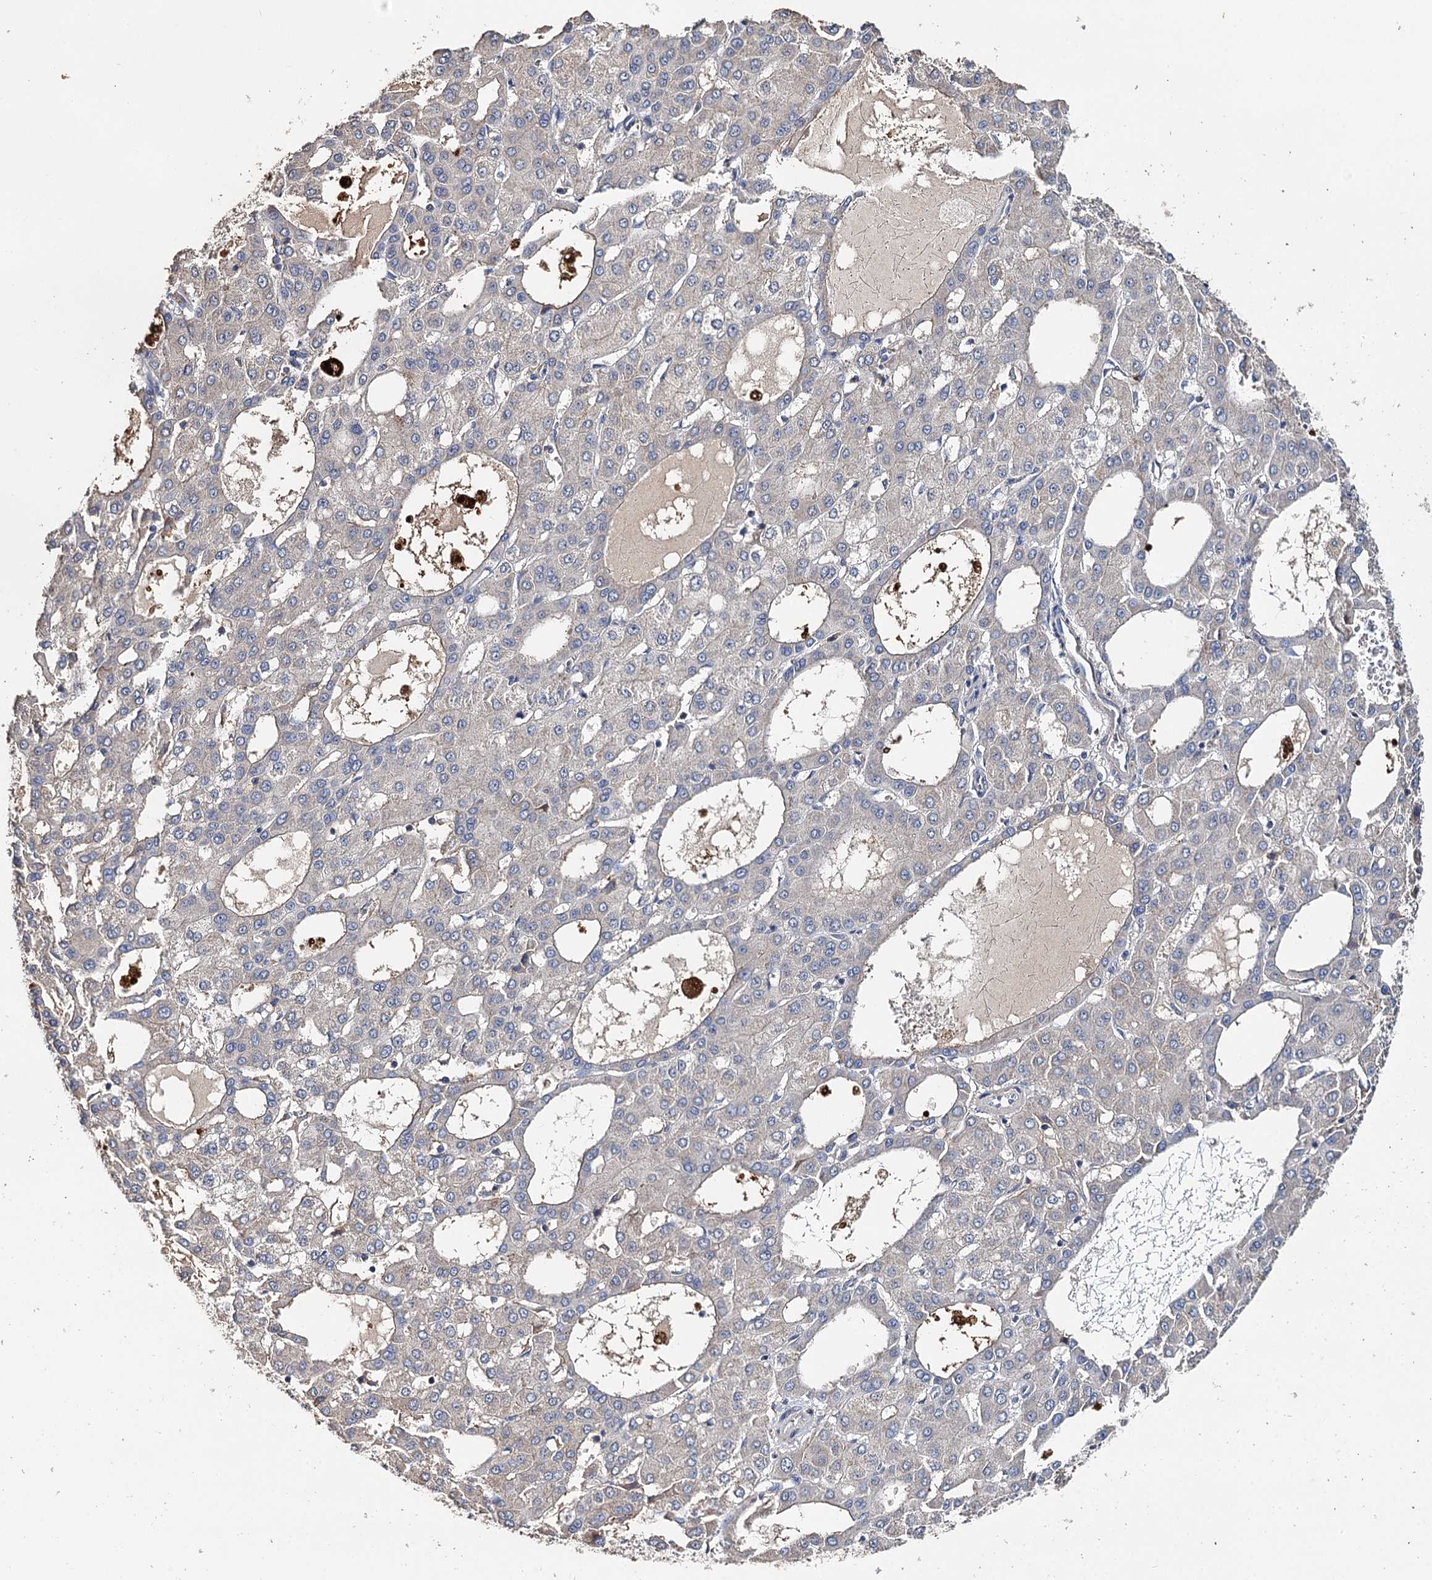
{"staining": {"intensity": "negative", "quantity": "none", "location": "none"}, "tissue": "liver cancer", "cell_type": "Tumor cells", "image_type": "cancer", "snomed": [{"axis": "morphology", "description": "Carcinoma, Hepatocellular, NOS"}, {"axis": "topography", "description": "Liver"}], "caption": "The photomicrograph displays no staining of tumor cells in hepatocellular carcinoma (liver).", "gene": "DNAH6", "patient": {"sex": "male", "age": 47}}